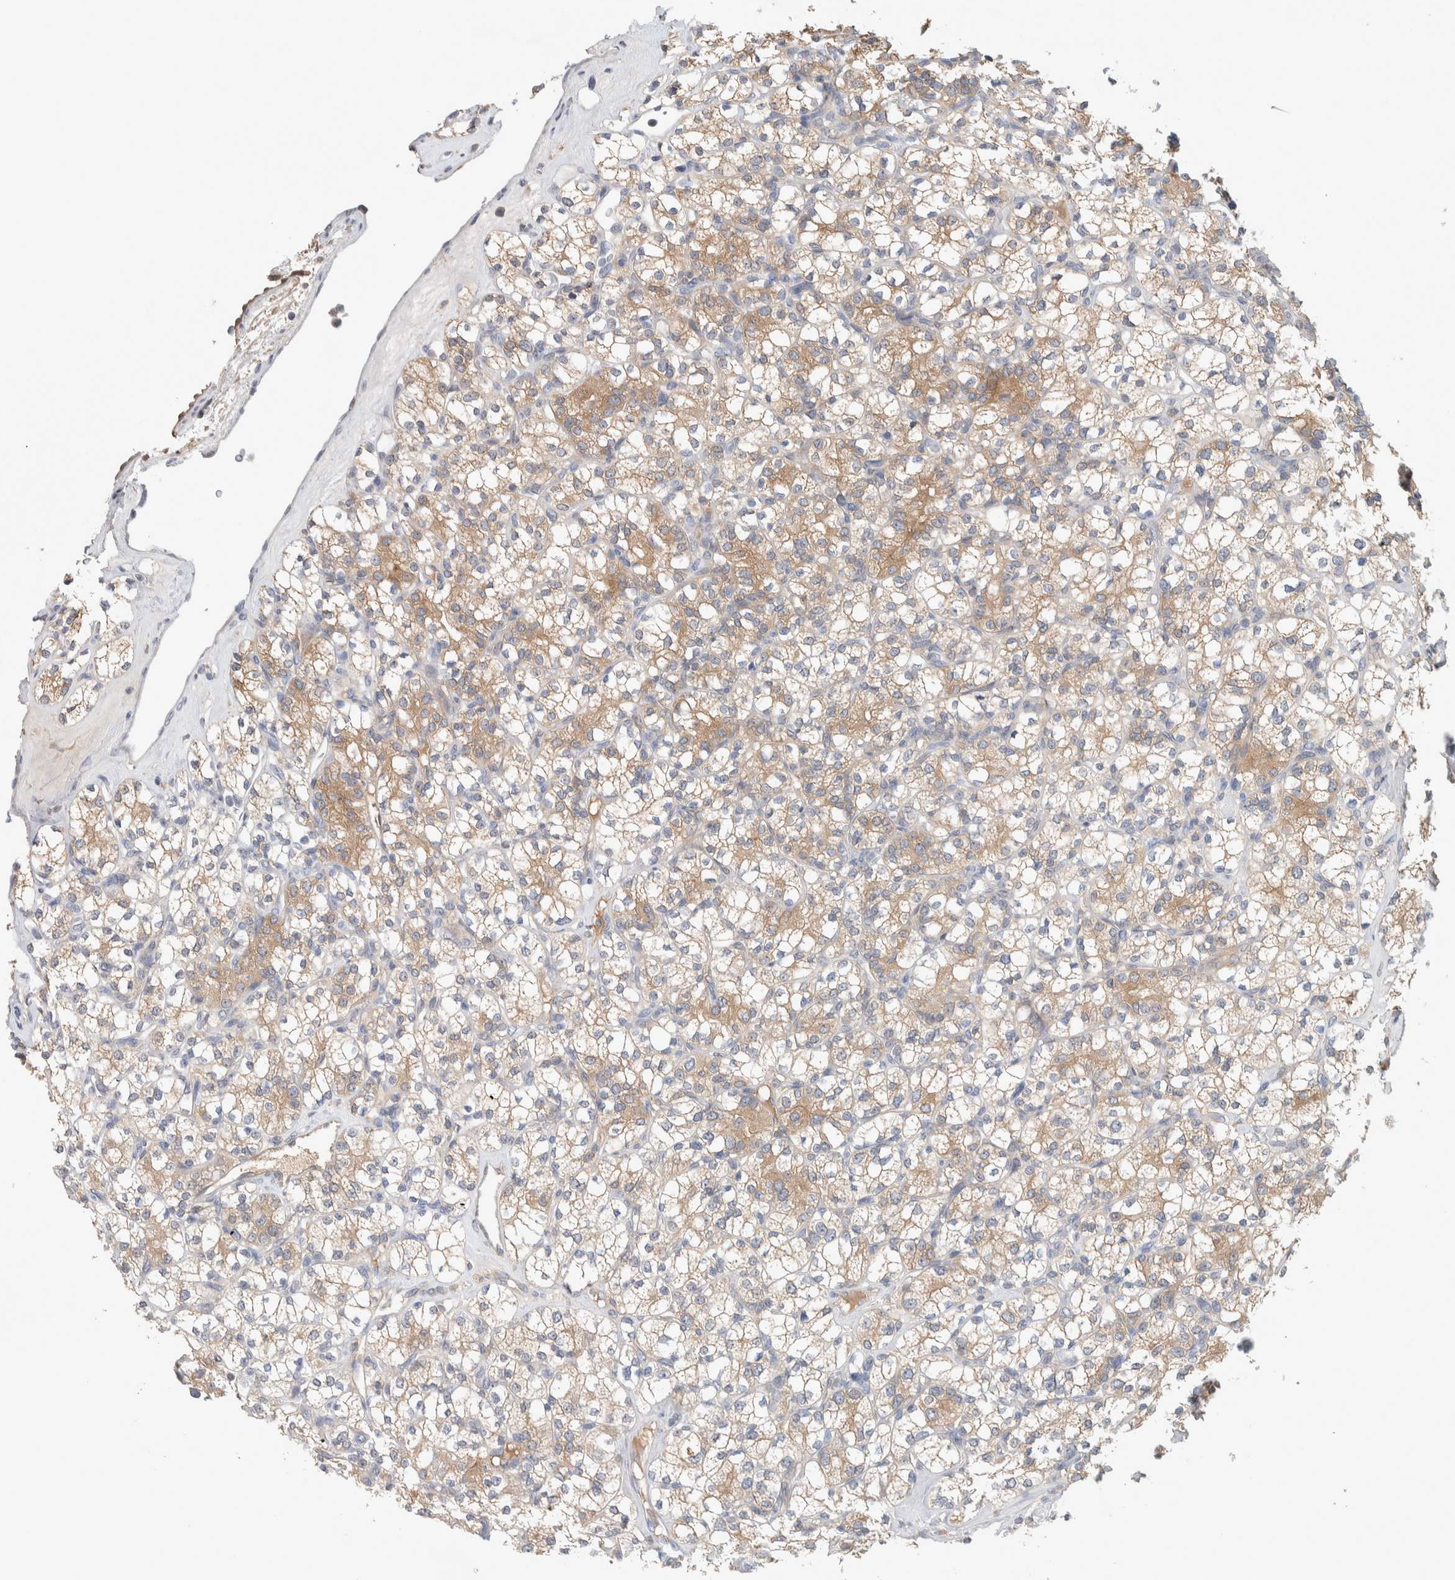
{"staining": {"intensity": "moderate", "quantity": ">75%", "location": "cytoplasmic/membranous"}, "tissue": "renal cancer", "cell_type": "Tumor cells", "image_type": "cancer", "snomed": [{"axis": "morphology", "description": "Adenocarcinoma, NOS"}, {"axis": "topography", "description": "Kidney"}], "caption": "Brown immunohistochemical staining in renal cancer reveals moderate cytoplasmic/membranous staining in approximately >75% of tumor cells.", "gene": "DEPTOR", "patient": {"sex": "male", "age": 77}}